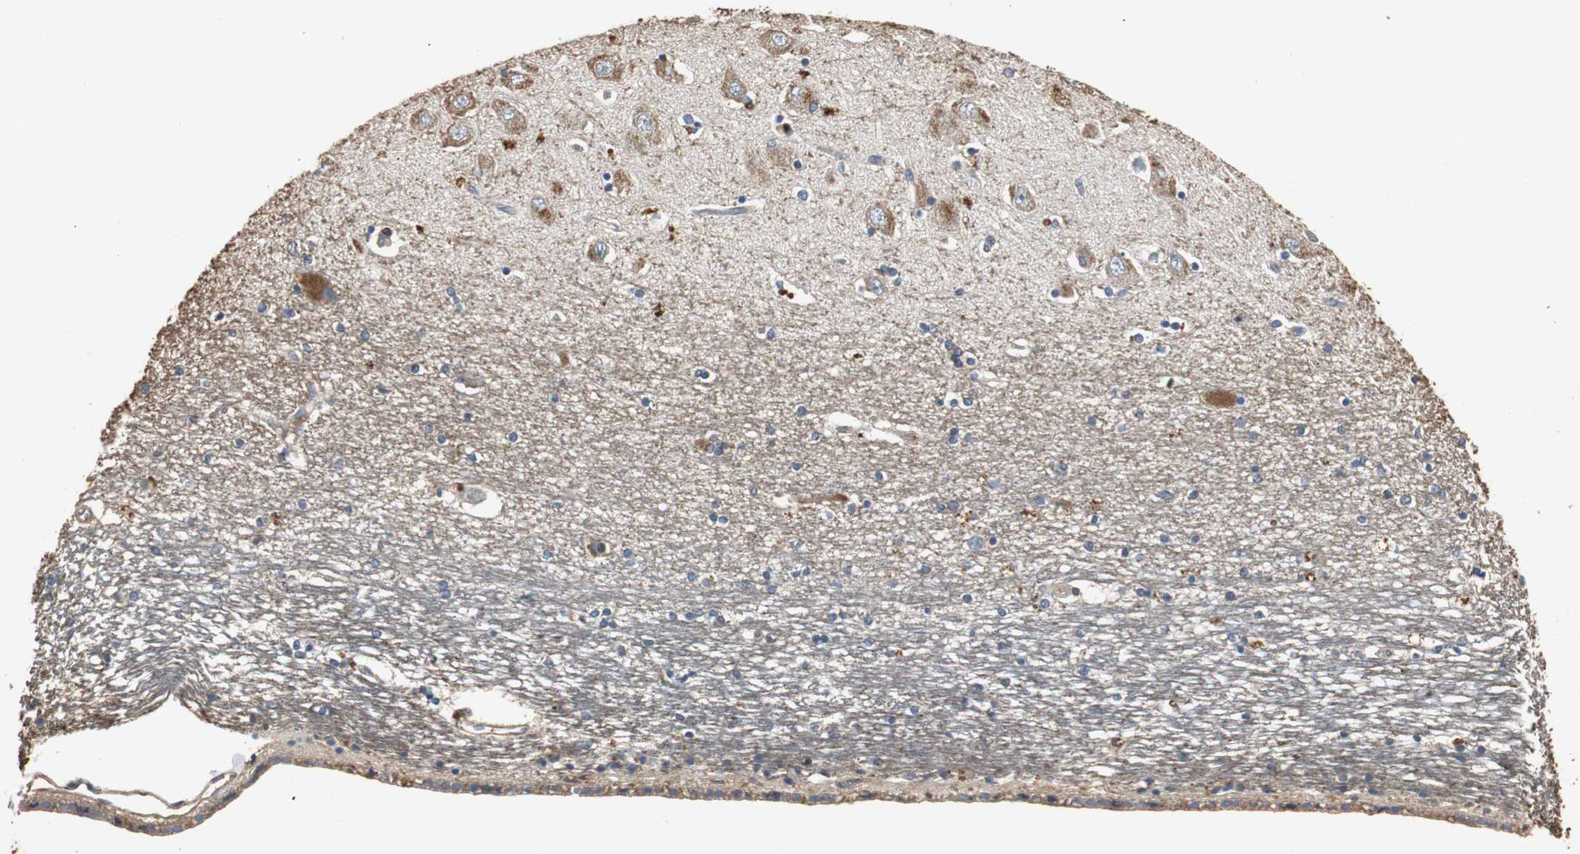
{"staining": {"intensity": "moderate", "quantity": "<25%", "location": "cytoplasmic/membranous"}, "tissue": "hippocampus", "cell_type": "Glial cells", "image_type": "normal", "snomed": [{"axis": "morphology", "description": "Normal tissue, NOS"}, {"axis": "topography", "description": "Hippocampus"}], "caption": "Hippocampus stained with immunohistochemistry (IHC) shows moderate cytoplasmic/membranous staining in about <25% of glial cells. (DAB = brown stain, brightfield microscopy at high magnification).", "gene": "TNFRSF14", "patient": {"sex": "female", "age": 54}}